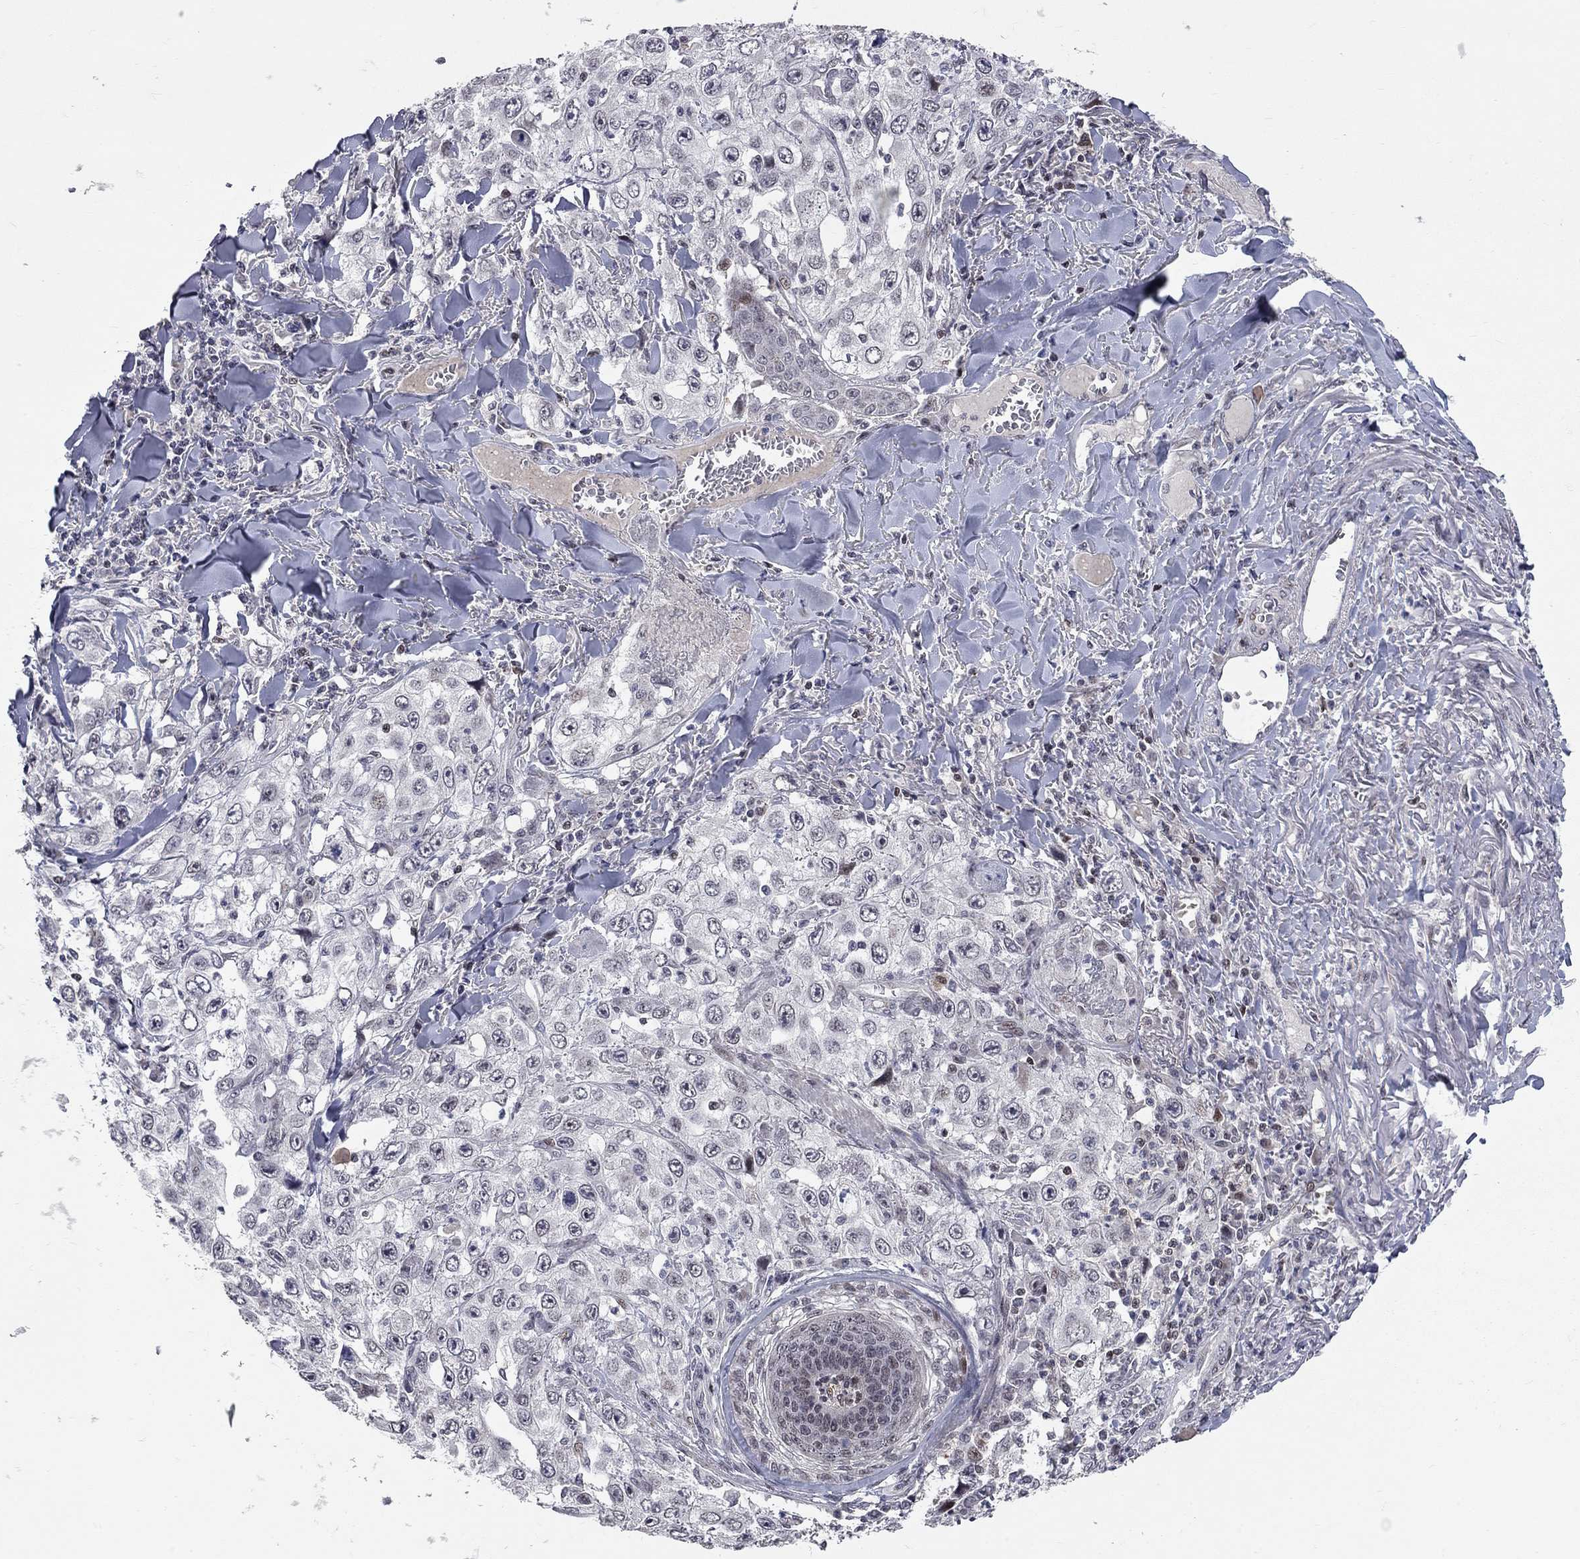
{"staining": {"intensity": "negative", "quantity": "none", "location": "none"}, "tissue": "skin cancer", "cell_type": "Tumor cells", "image_type": "cancer", "snomed": [{"axis": "morphology", "description": "Squamous cell carcinoma, NOS"}, {"axis": "topography", "description": "Skin"}], "caption": "Immunohistochemistry of human skin cancer displays no expression in tumor cells.", "gene": "HDAC3", "patient": {"sex": "male", "age": 82}}